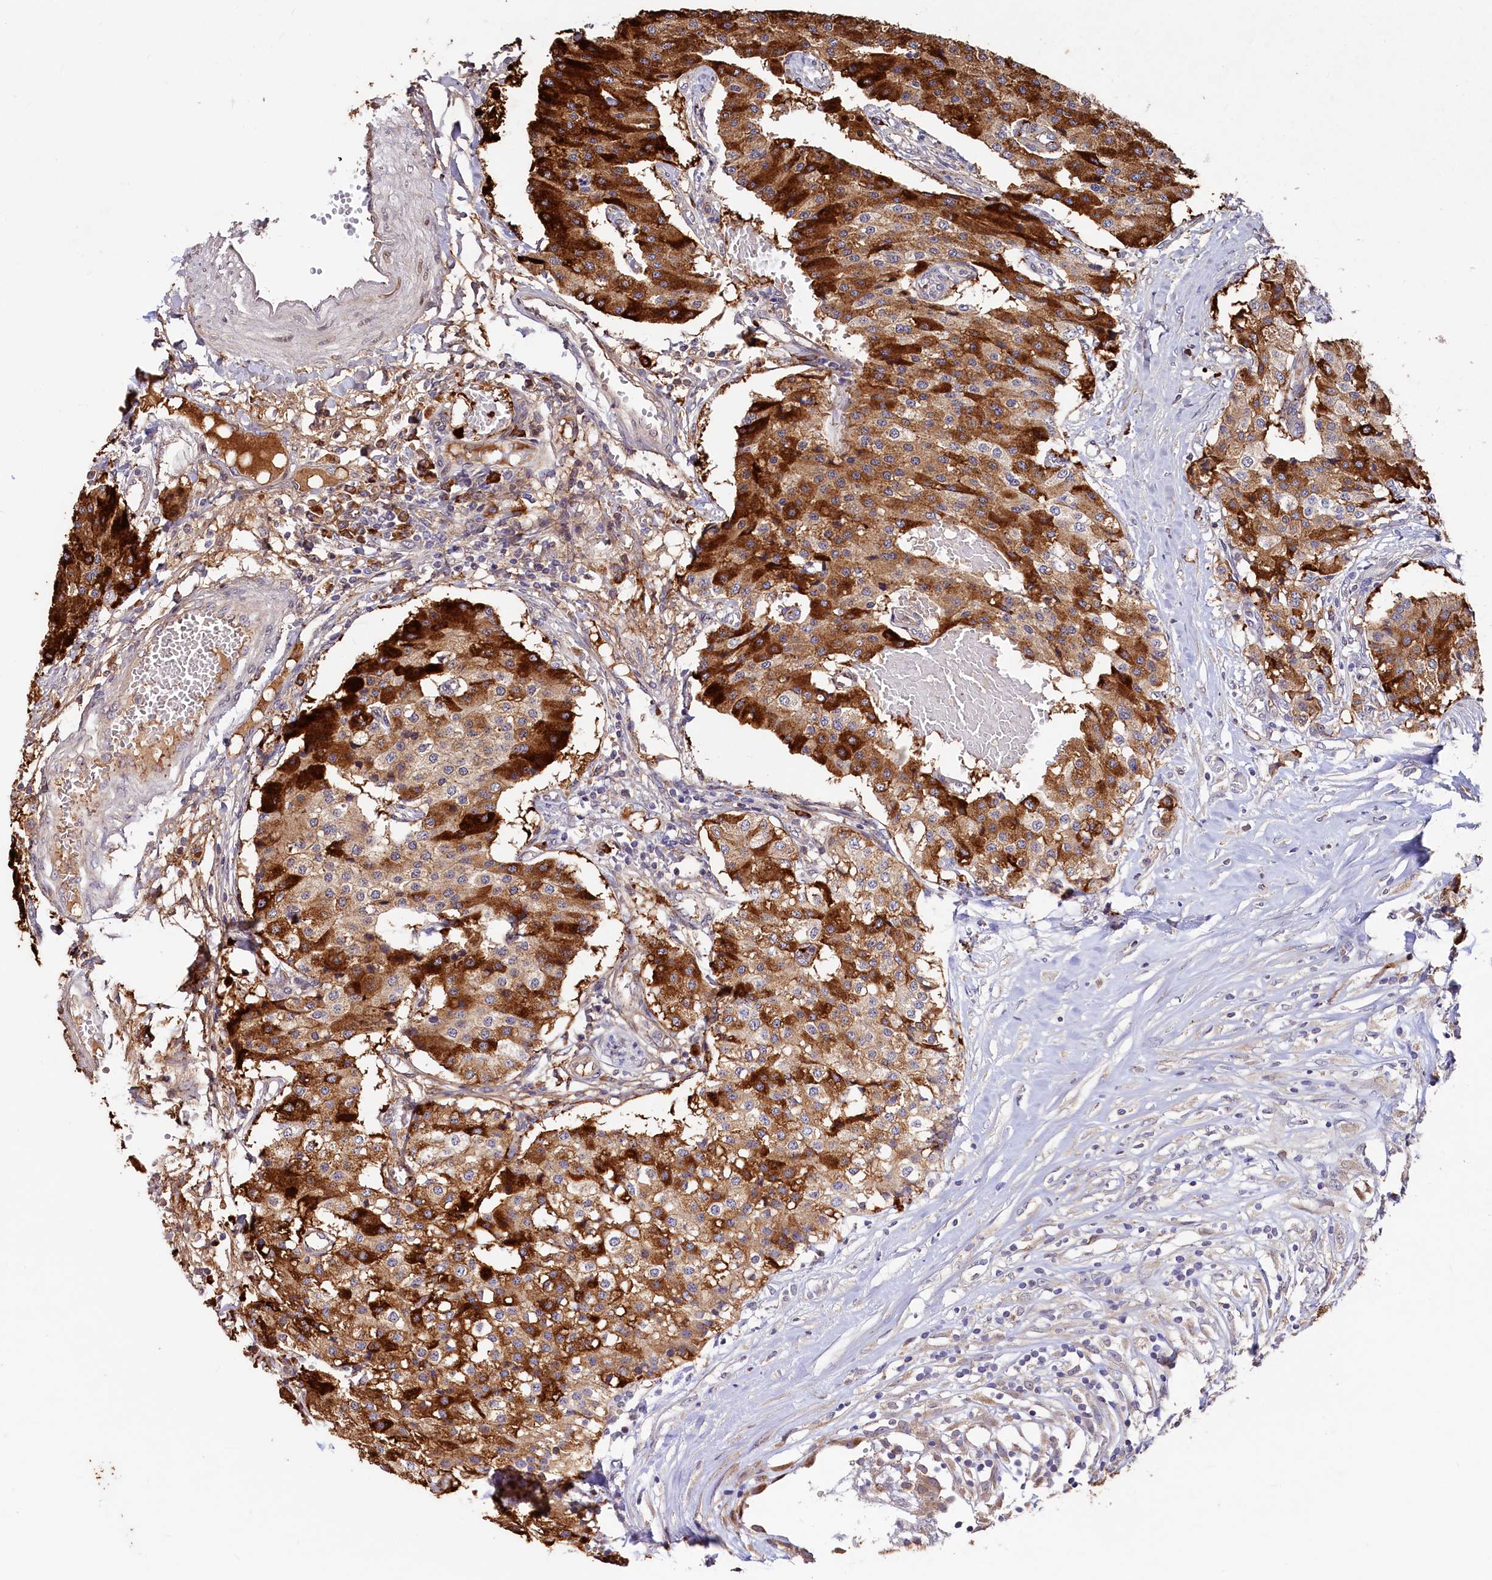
{"staining": {"intensity": "strong", "quantity": "25%-75%", "location": "cytoplasmic/membranous"}, "tissue": "carcinoid", "cell_type": "Tumor cells", "image_type": "cancer", "snomed": [{"axis": "morphology", "description": "Carcinoid, malignant, NOS"}, {"axis": "topography", "description": "Colon"}], "caption": "A photomicrograph of human carcinoid (malignant) stained for a protein exhibits strong cytoplasmic/membranous brown staining in tumor cells. (IHC, brightfield microscopy, high magnification).", "gene": "C5orf15", "patient": {"sex": "female", "age": 52}}